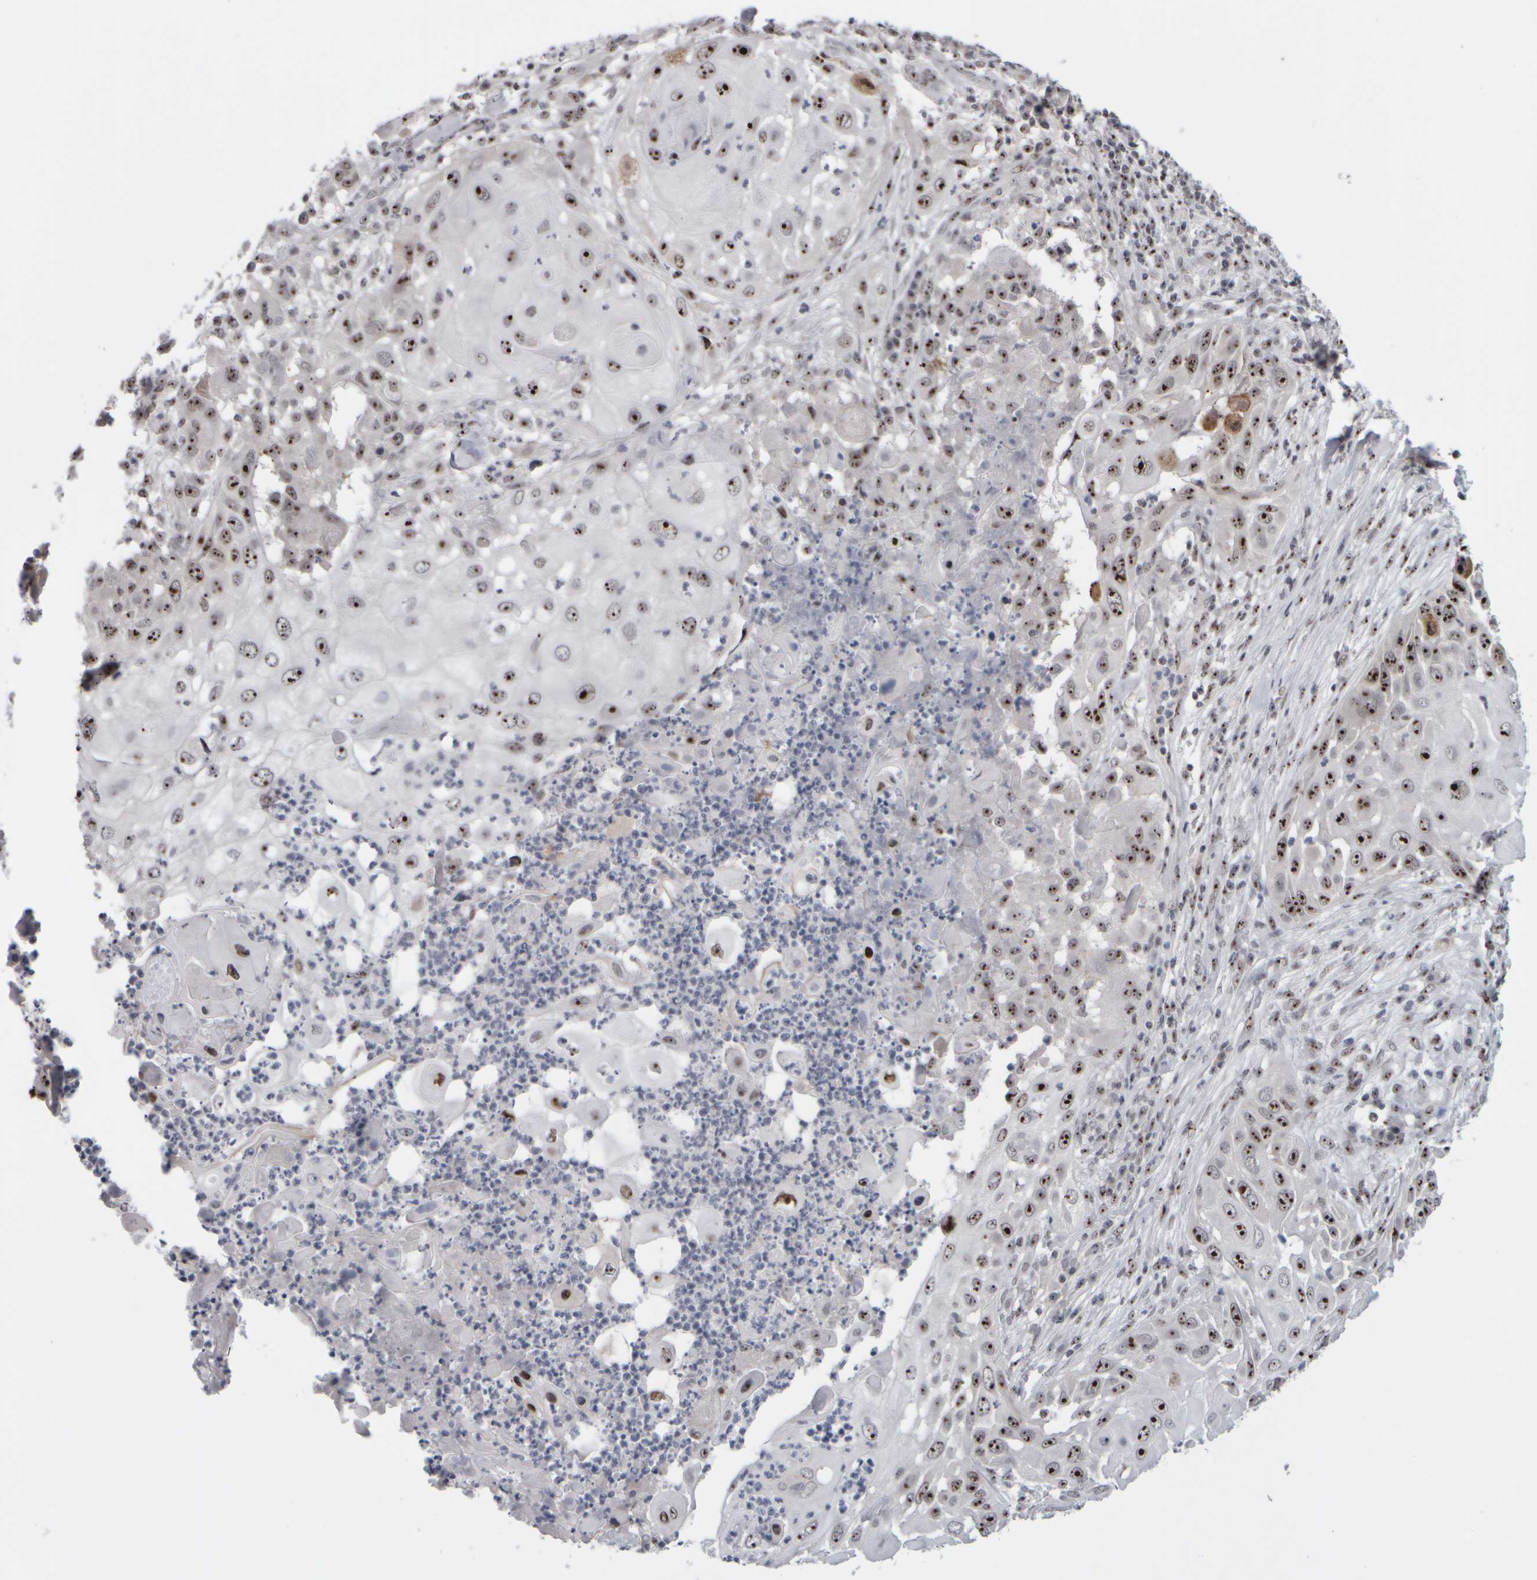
{"staining": {"intensity": "strong", "quantity": ">75%", "location": "nuclear"}, "tissue": "skin cancer", "cell_type": "Tumor cells", "image_type": "cancer", "snomed": [{"axis": "morphology", "description": "Squamous cell carcinoma, NOS"}, {"axis": "topography", "description": "Skin"}], "caption": "Immunohistochemistry (IHC) (DAB (3,3'-diaminobenzidine)) staining of human skin squamous cell carcinoma exhibits strong nuclear protein expression in about >75% of tumor cells. (DAB (3,3'-diaminobenzidine) IHC with brightfield microscopy, high magnification).", "gene": "SURF6", "patient": {"sex": "female", "age": 44}}